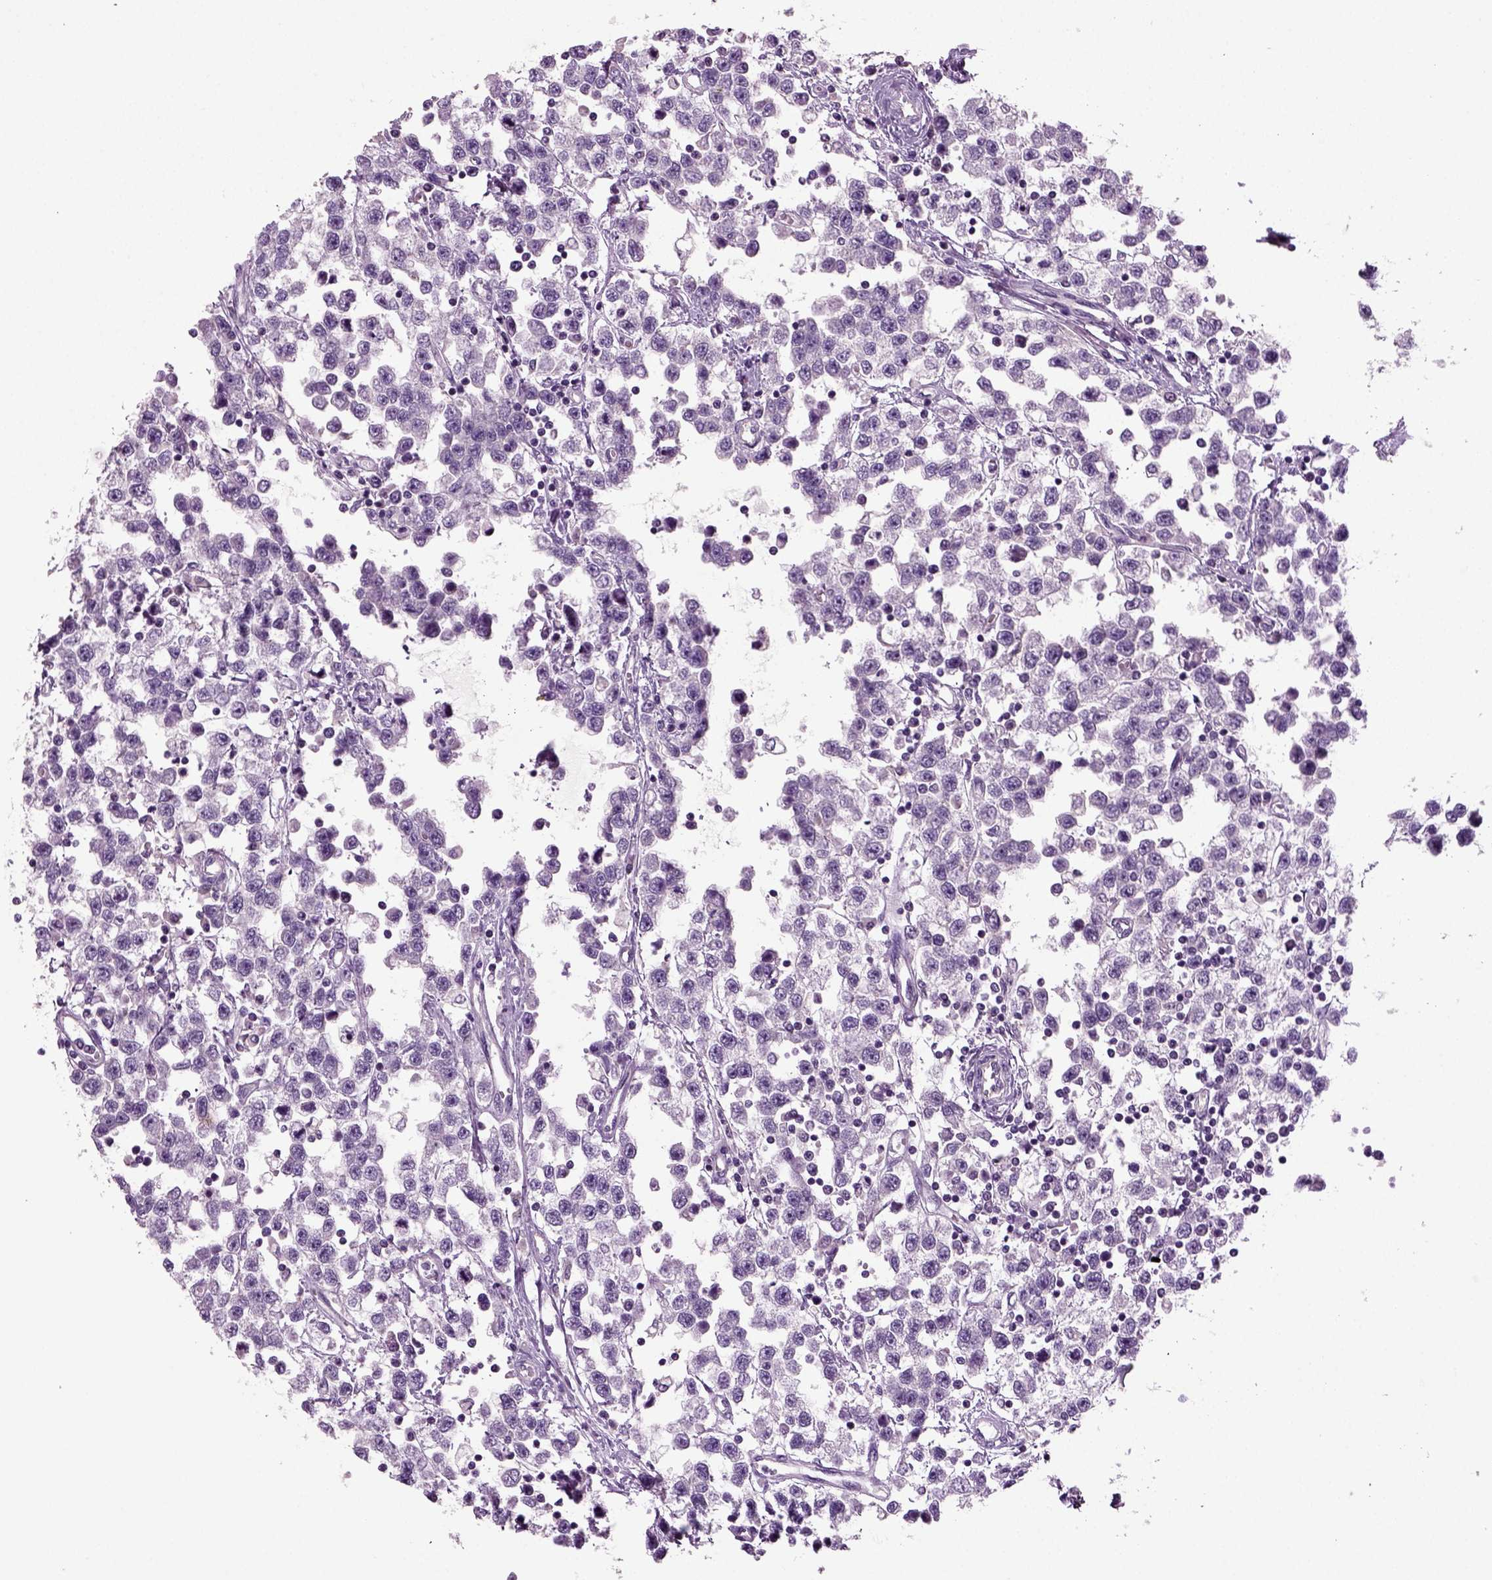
{"staining": {"intensity": "negative", "quantity": "none", "location": "none"}, "tissue": "testis cancer", "cell_type": "Tumor cells", "image_type": "cancer", "snomed": [{"axis": "morphology", "description": "Seminoma, NOS"}, {"axis": "topography", "description": "Testis"}], "caption": "An image of seminoma (testis) stained for a protein exhibits no brown staining in tumor cells.", "gene": "COL9A2", "patient": {"sex": "male", "age": 34}}